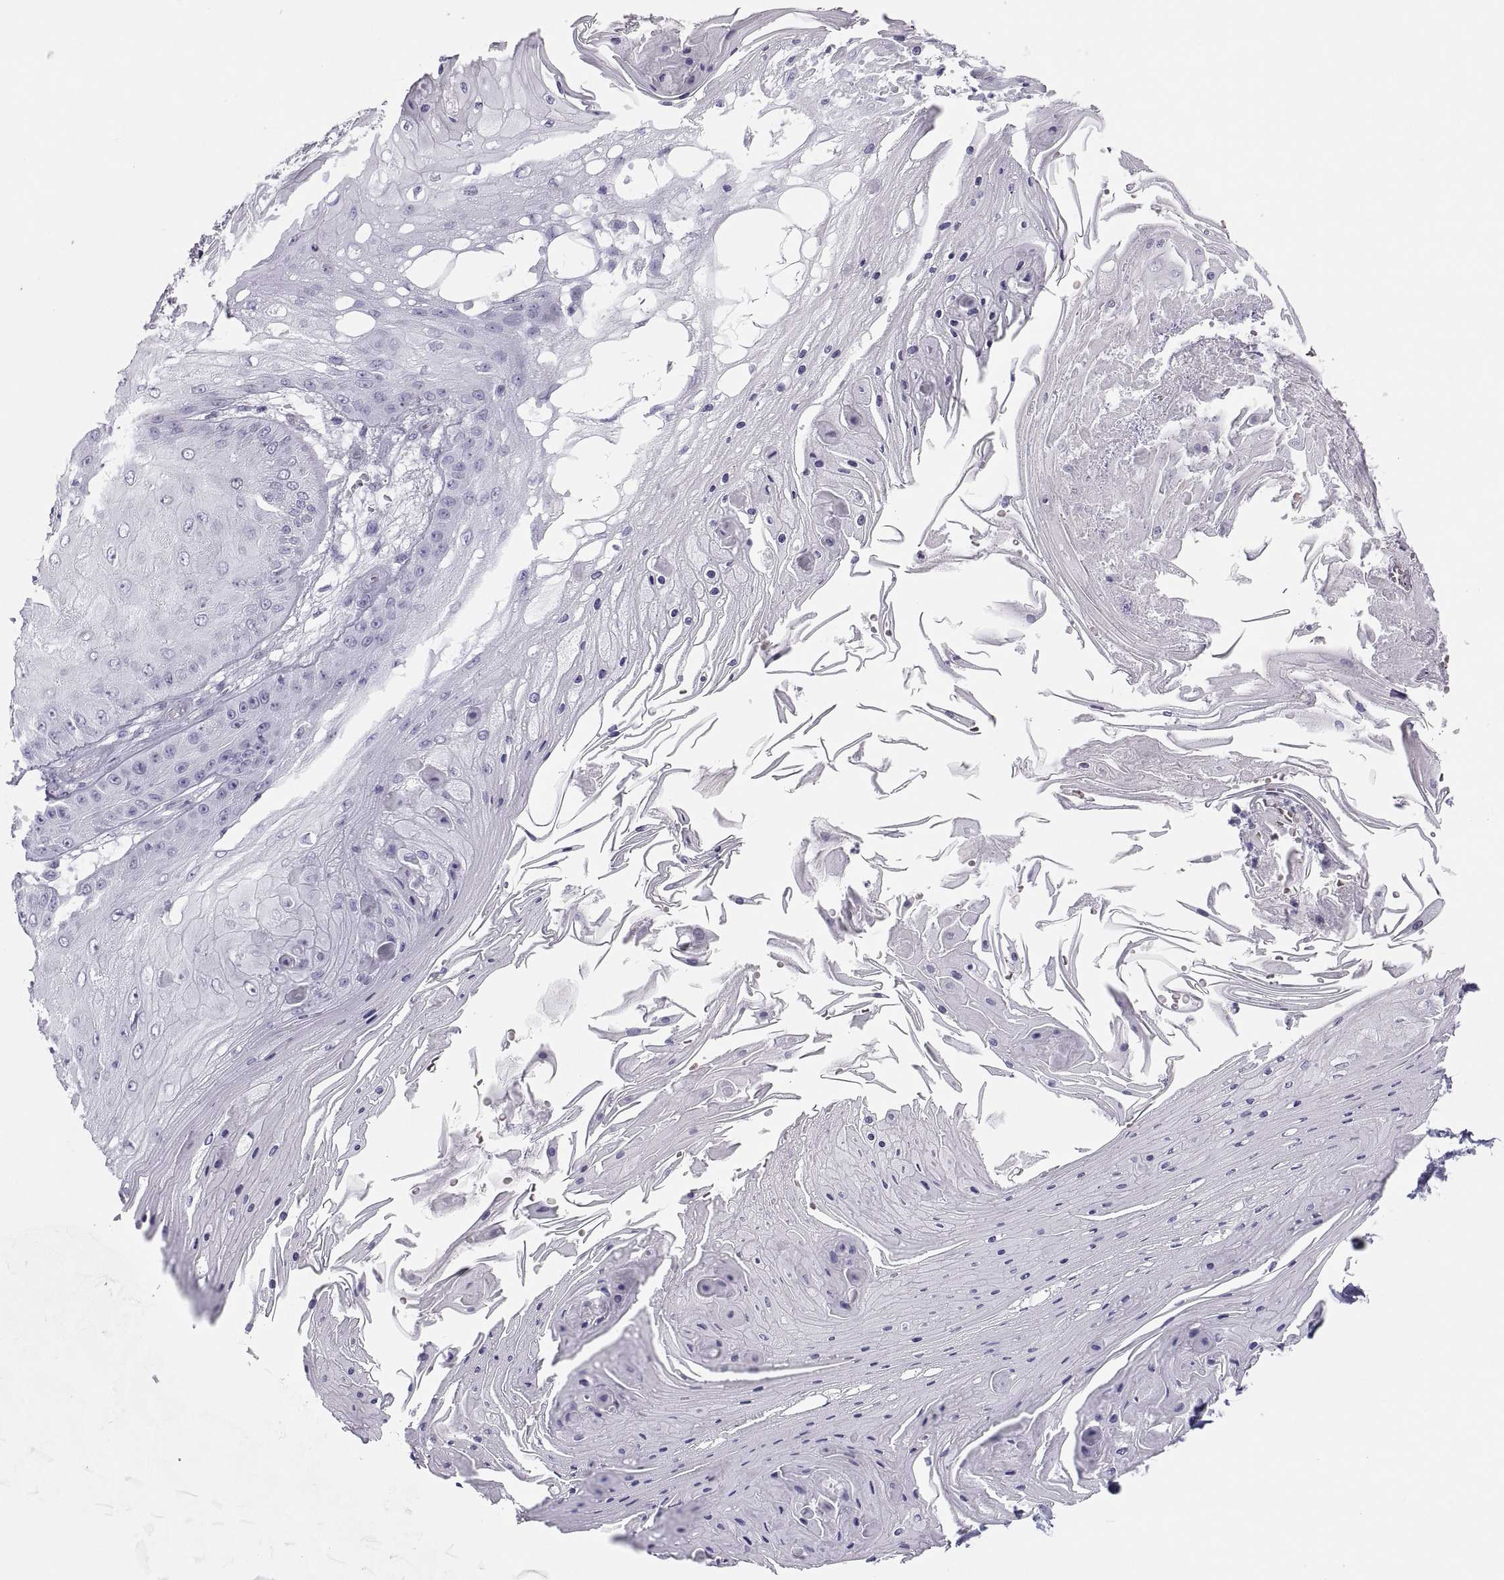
{"staining": {"intensity": "negative", "quantity": "none", "location": "none"}, "tissue": "skin cancer", "cell_type": "Tumor cells", "image_type": "cancer", "snomed": [{"axis": "morphology", "description": "Squamous cell carcinoma, NOS"}, {"axis": "topography", "description": "Skin"}], "caption": "Image shows no protein positivity in tumor cells of skin squamous cell carcinoma tissue.", "gene": "SEMG1", "patient": {"sex": "male", "age": 70}}